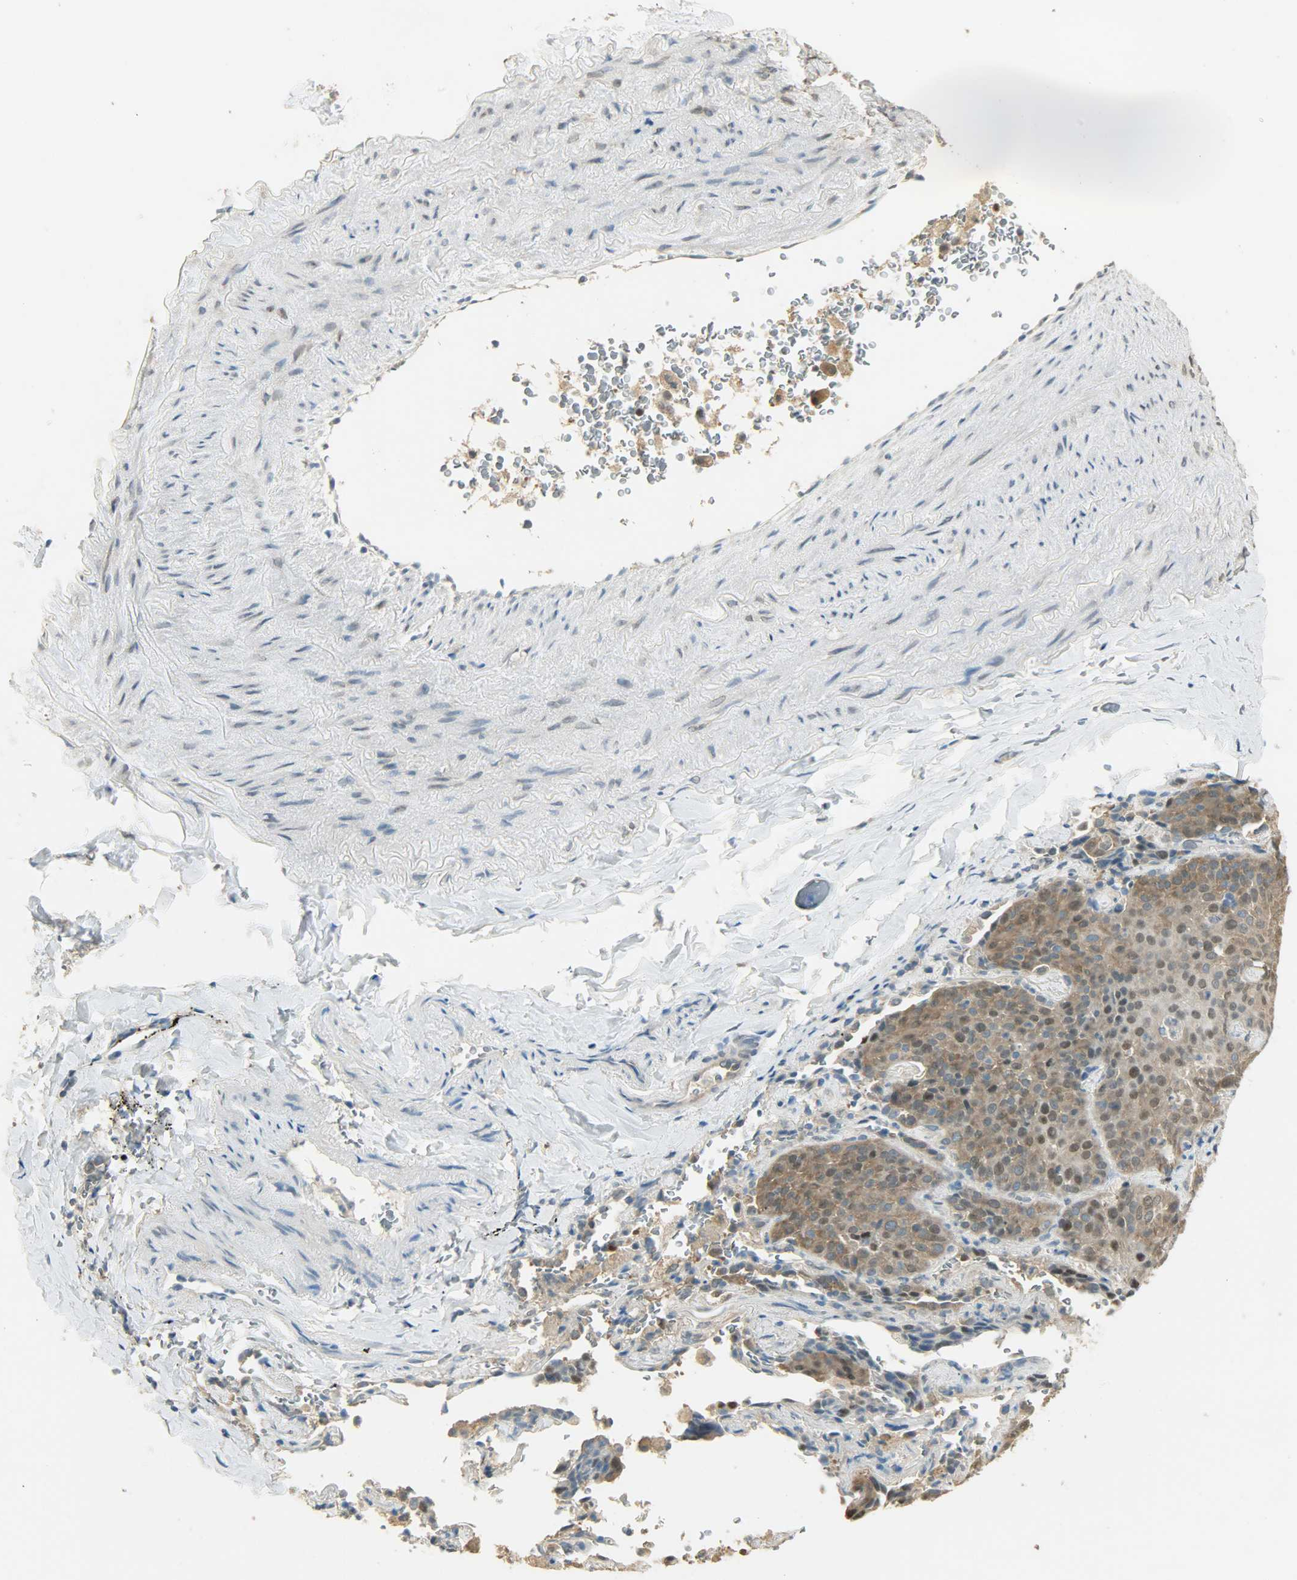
{"staining": {"intensity": "moderate", "quantity": "<25%", "location": "cytoplasmic/membranous,nuclear"}, "tissue": "lung cancer", "cell_type": "Tumor cells", "image_type": "cancer", "snomed": [{"axis": "morphology", "description": "Squamous cell carcinoma, NOS"}, {"axis": "topography", "description": "Lung"}], "caption": "Immunohistochemistry (DAB (3,3'-diaminobenzidine)) staining of lung cancer reveals moderate cytoplasmic/membranous and nuclear protein positivity in about <25% of tumor cells.", "gene": "PRMT5", "patient": {"sex": "male", "age": 54}}